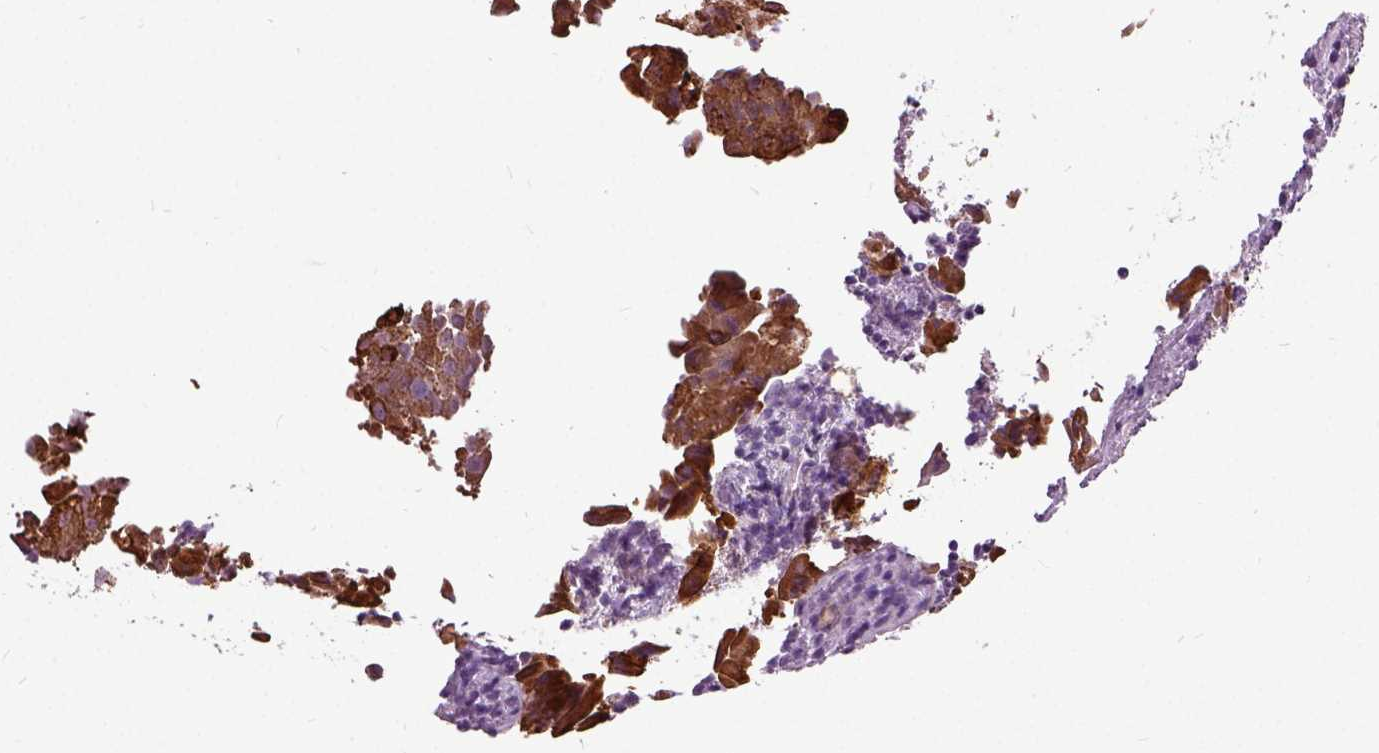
{"staining": {"intensity": "strong", "quantity": ">75%", "location": "cytoplasmic/membranous"}, "tissue": "thyroid cancer", "cell_type": "Tumor cells", "image_type": "cancer", "snomed": [{"axis": "morphology", "description": "Papillary adenocarcinoma, NOS"}, {"axis": "topography", "description": "Thyroid gland"}], "caption": "The photomicrograph shows staining of thyroid cancer (papillary adenocarcinoma), revealing strong cytoplasmic/membranous protein staining (brown color) within tumor cells.", "gene": "ILRUN", "patient": {"sex": "female", "age": 37}}